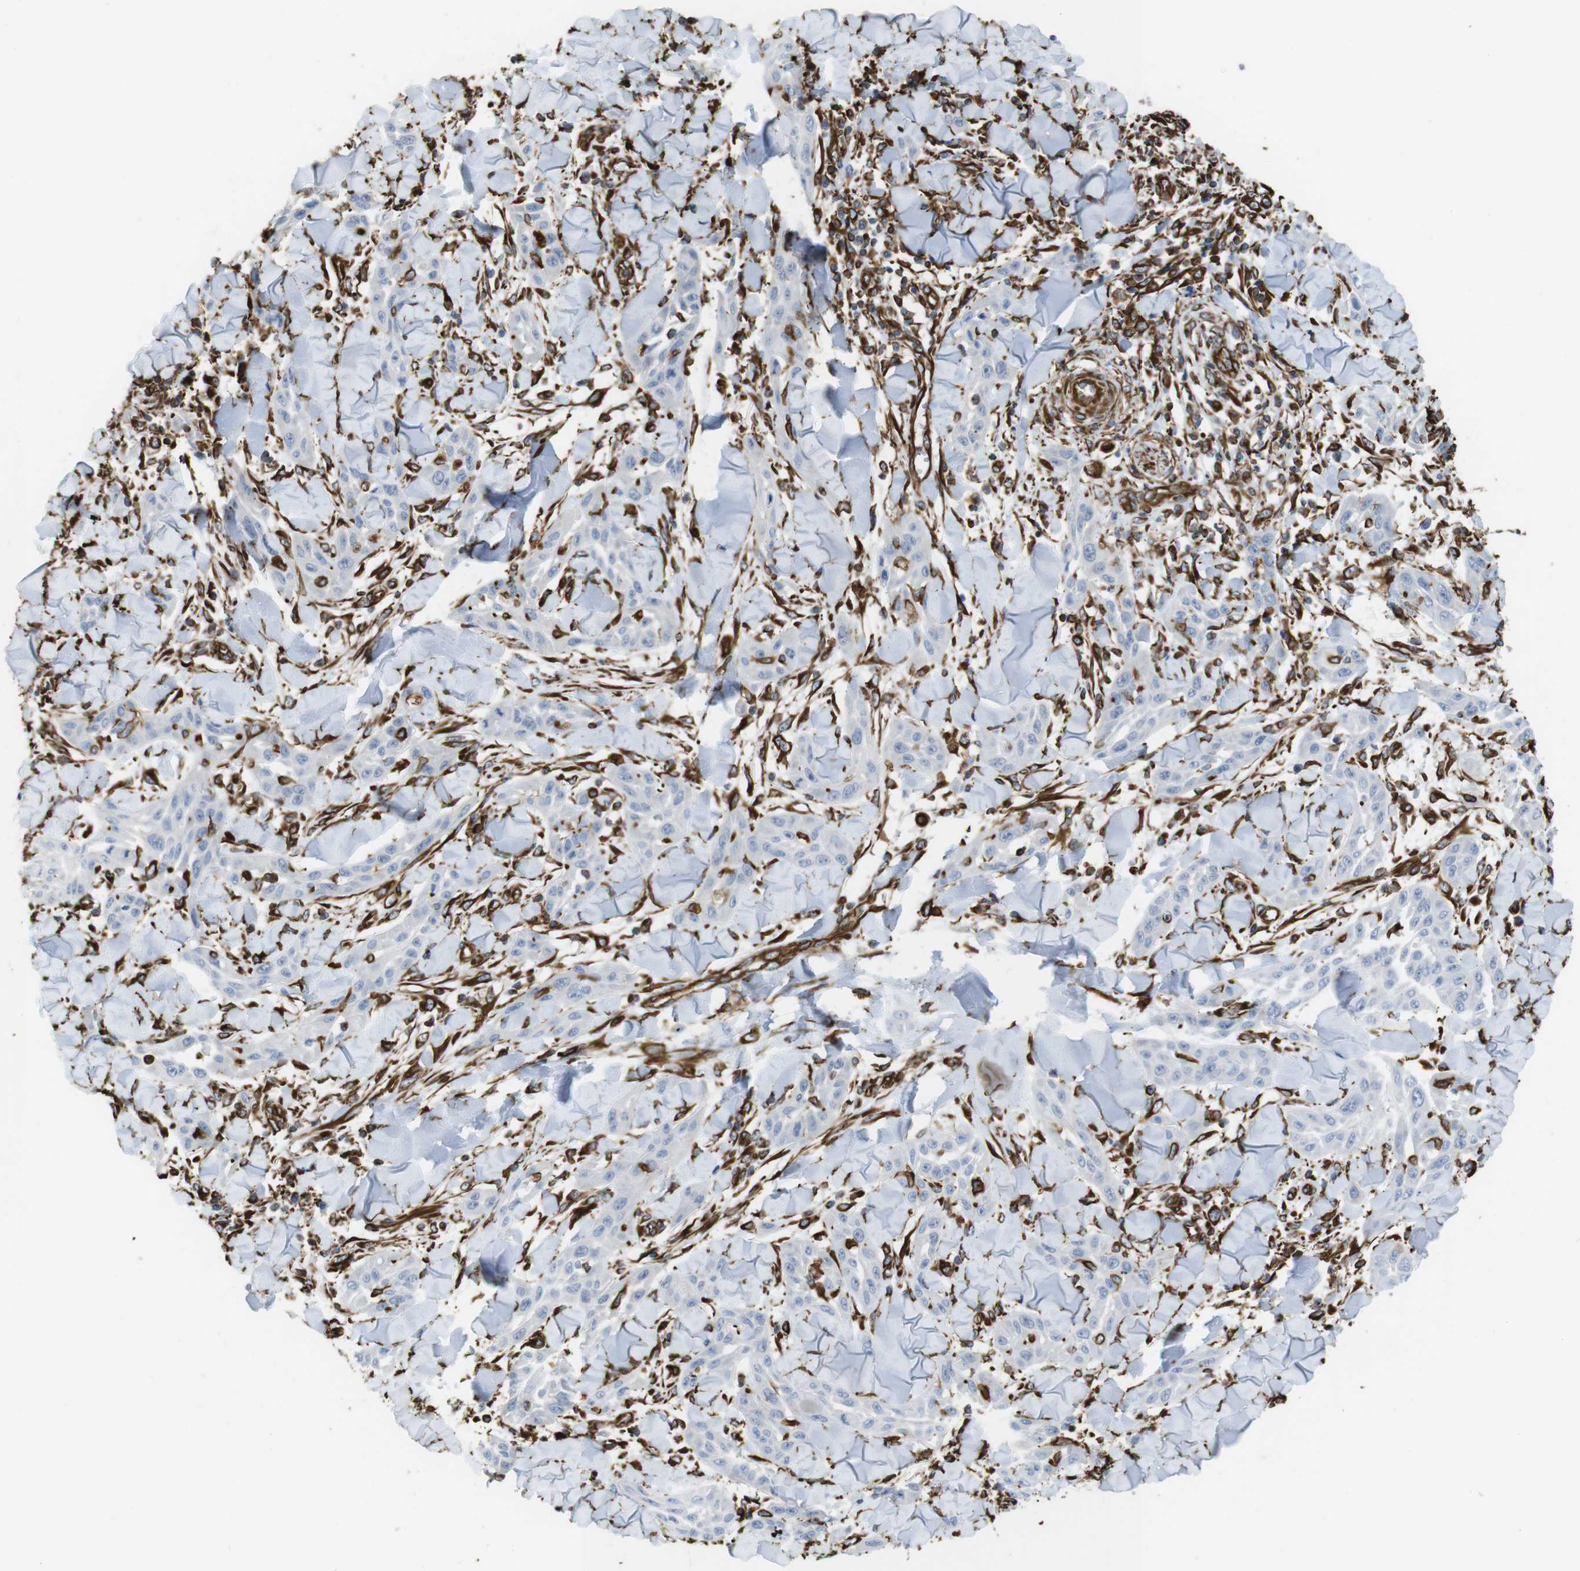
{"staining": {"intensity": "negative", "quantity": "none", "location": "none"}, "tissue": "skin cancer", "cell_type": "Tumor cells", "image_type": "cancer", "snomed": [{"axis": "morphology", "description": "Squamous cell carcinoma, NOS"}, {"axis": "topography", "description": "Skin"}], "caption": "Immunohistochemistry of human squamous cell carcinoma (skin) demonstrates no positivity in tumor cells.", "gene": "RALGPS1", "patient": {"sex": "male", "age": 24}}